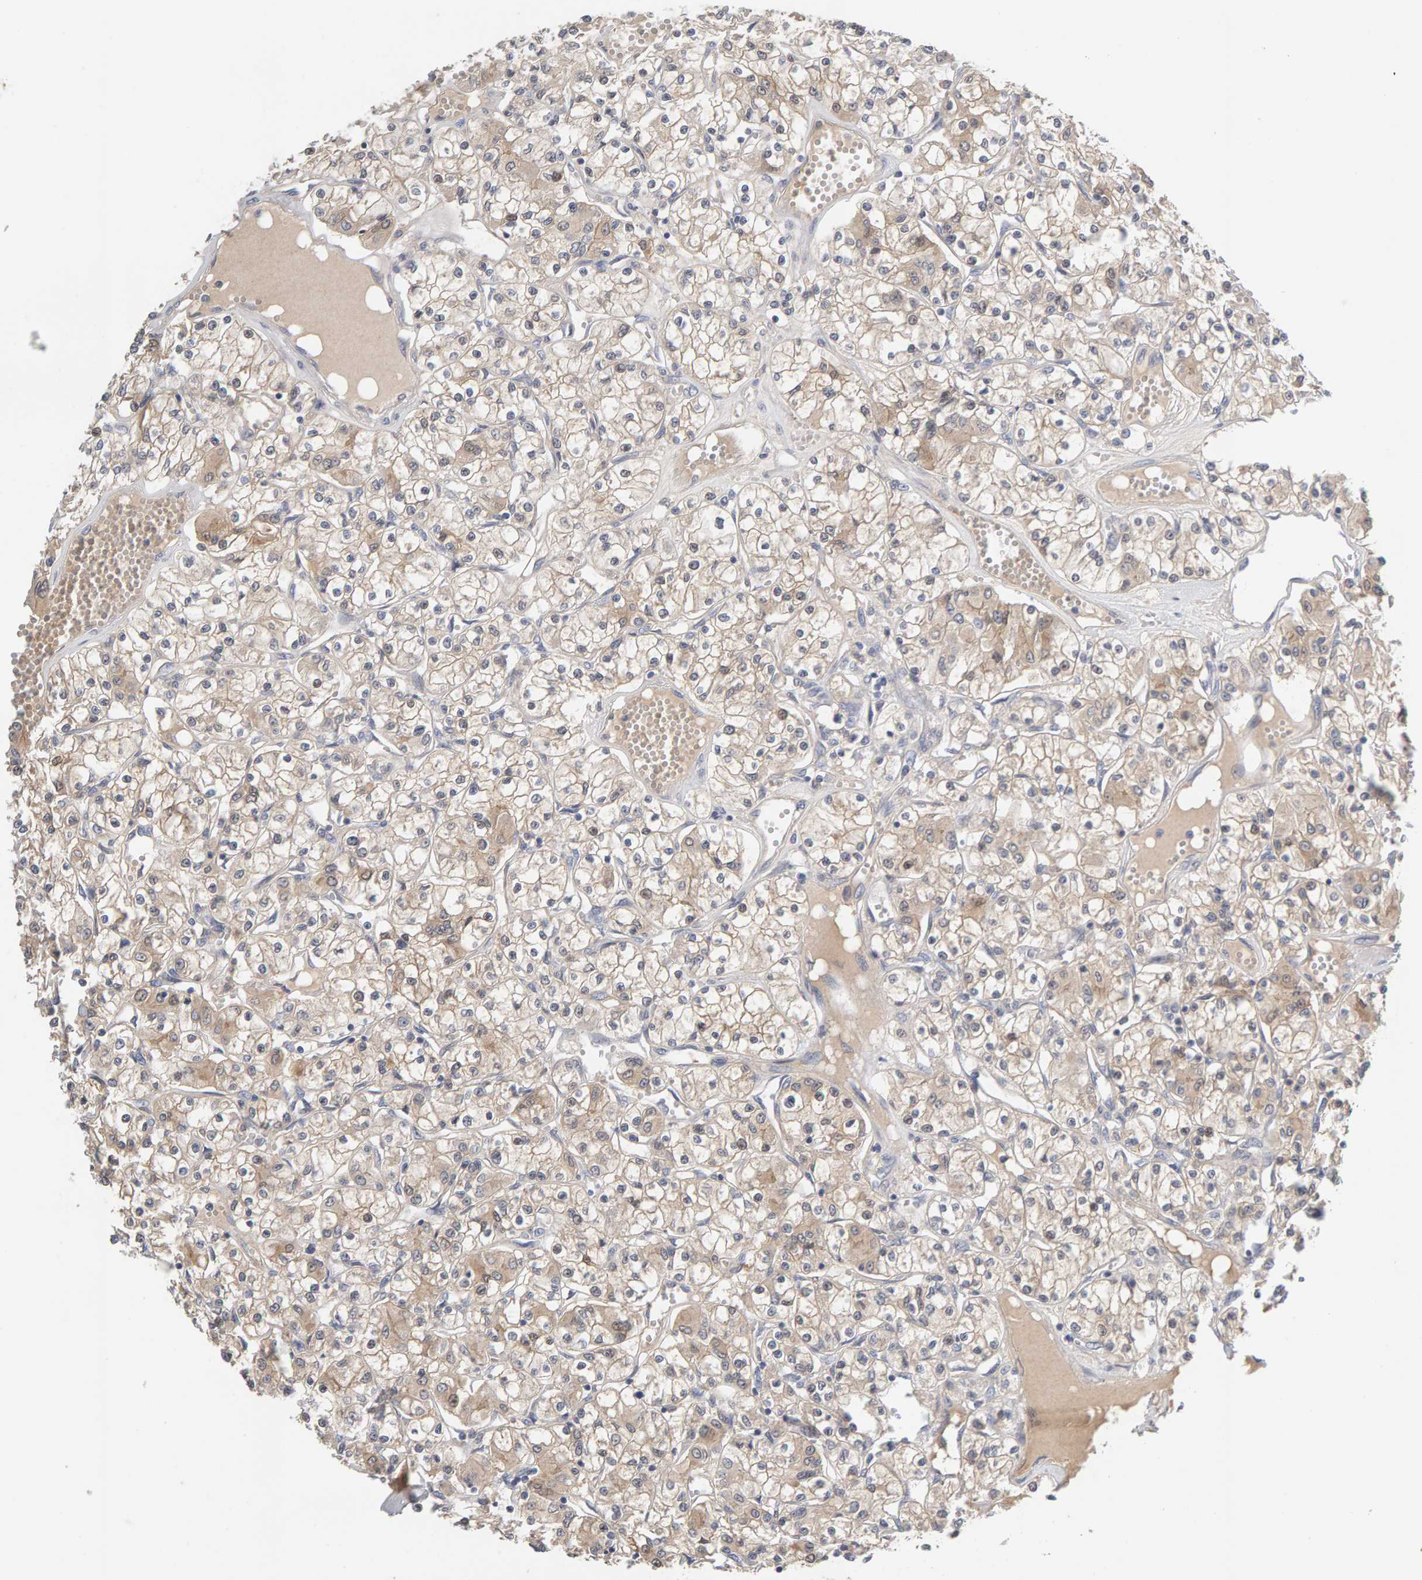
{"staining": {"intensity": "weak", "quantity": ">75%", "location": "cytoplasmic/membranous"}, "tissue": "renal cancer", "cell_type": "Tumor cells", "image_type": "cancer", "snomed": [{"axis": "morphology", "description": "Adenocarcinoma, NOS"}, {"axis": "topography", "description": "Kidney"}], "caption": "Protein analysis of adenocarcinoma (renal) tissue displays weak cytoplasmic/membranous positivity in about >75% of tumor cells.", "gene": "GFUS", "patient": {"sex": "female", "age": 59}}